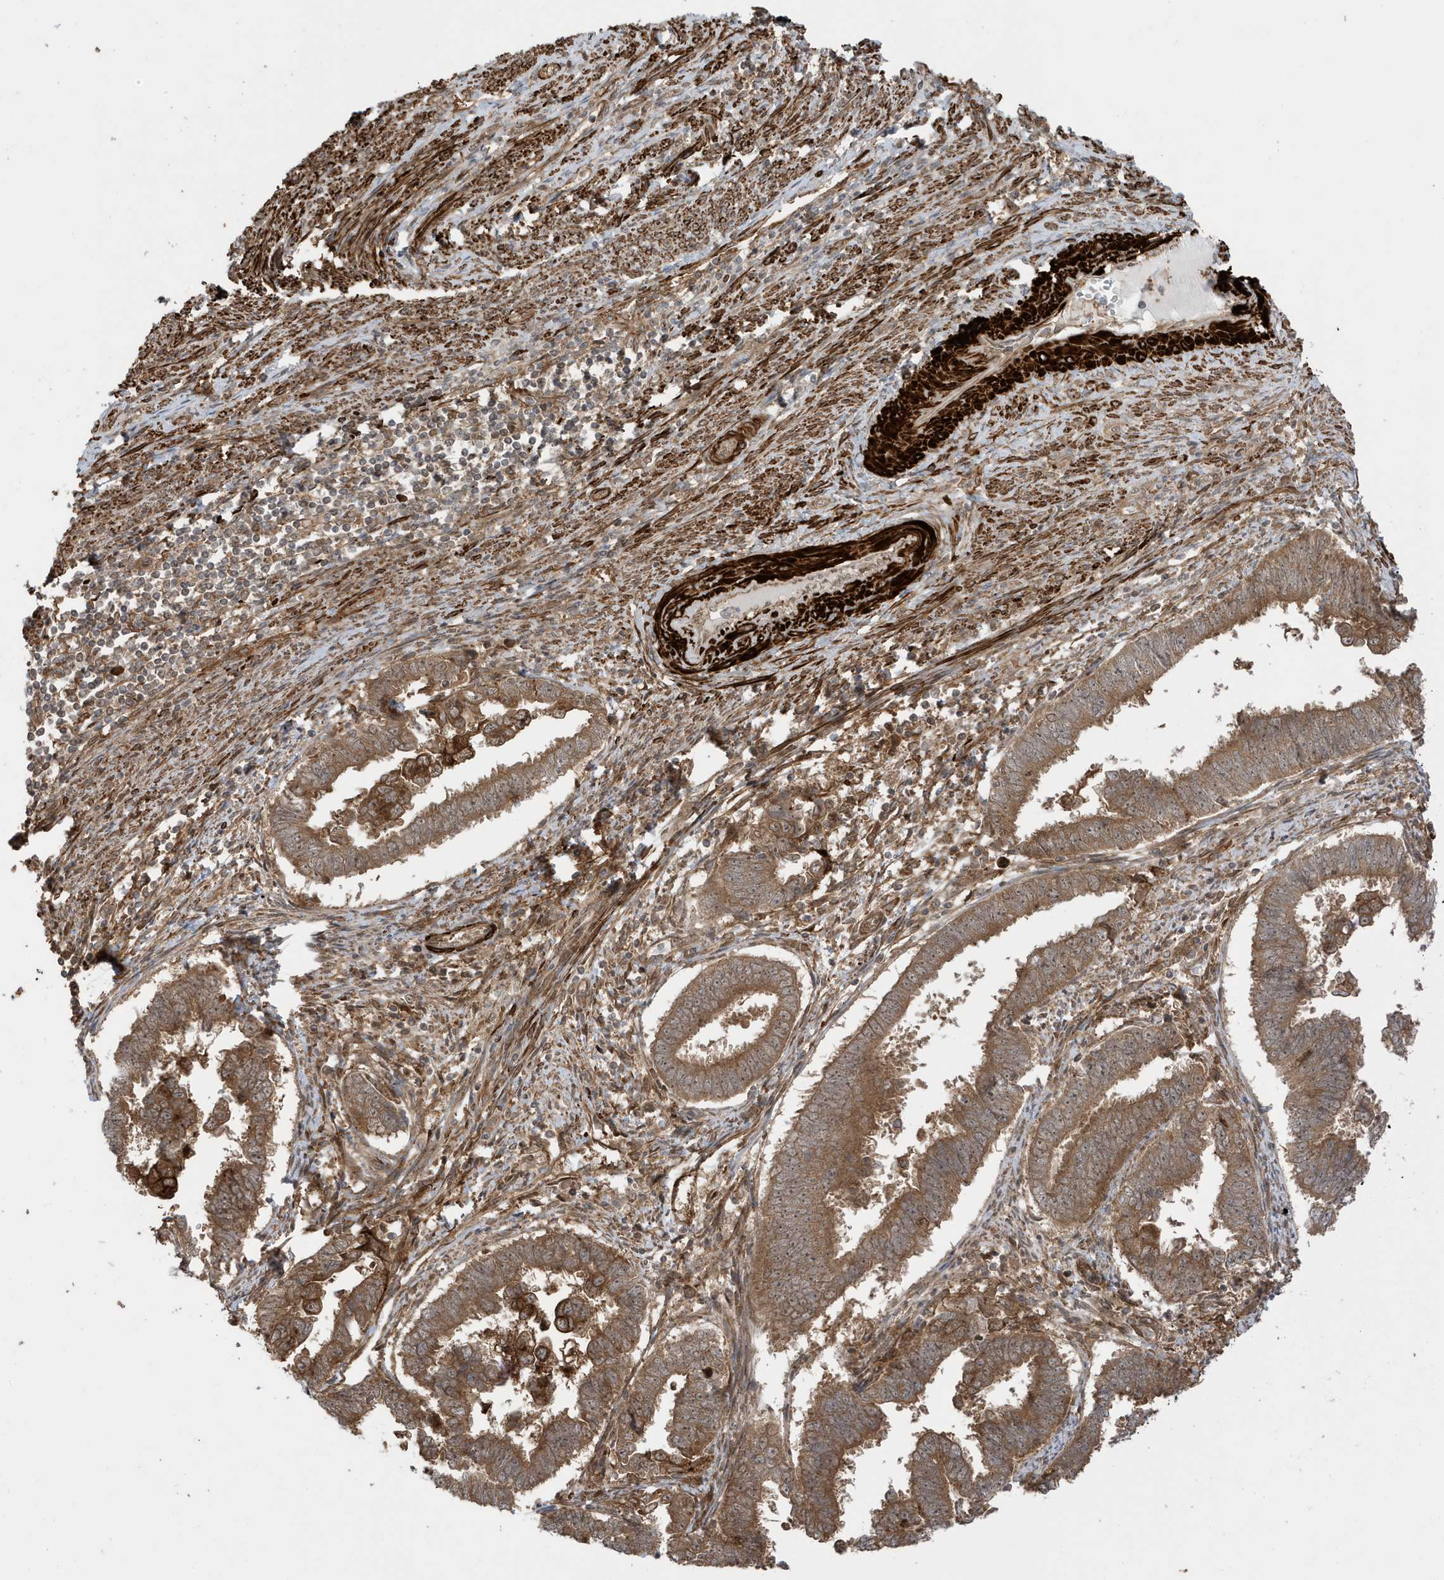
{"staining": {"intensity": "moderate", "quantity": ">75%", "location": "cytoplasmic/membranous"}, "tissue": "endometrial cancer", "cell_type": "Tumor cells", "image_type": "cancer", "snomed": [{"axis": "morphology", "description": "Adenocarcinoma, NOS"}, {"axis": "topography", "description": "Endometrium"}], "caption": "Protein analysis of adenocarcinoma (endometrial) tissue displays moderate cytoplasmic/membranous staining in approximately >75% of tumor cells.", "gene": "CDC42EP3", "patient": {"sex": "female", "age": 75}}